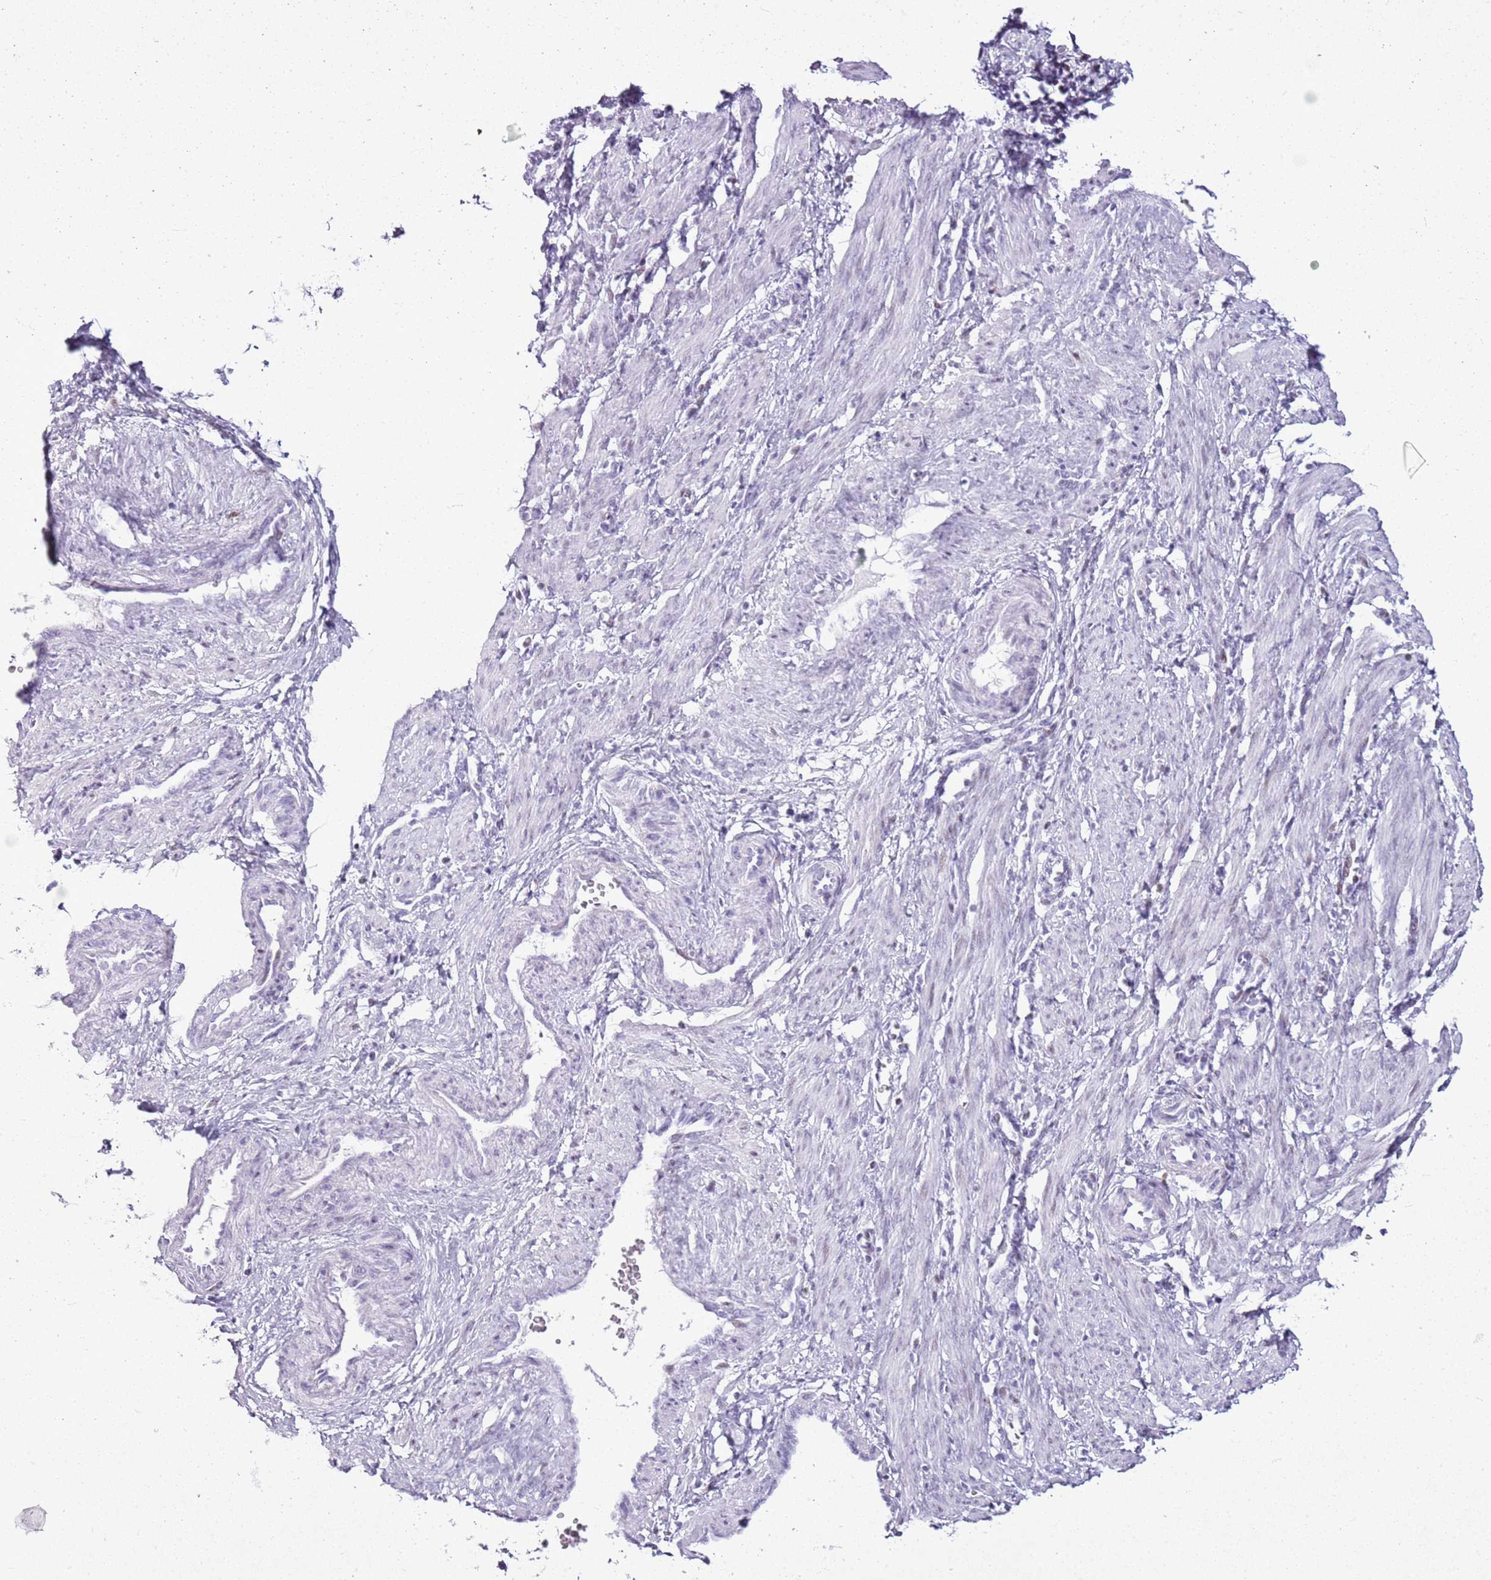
{"staining": {"intensity": "negative", "quantity": "none", "location": "none"}, "tissue": "smooth muscle", "cell_type": "Smooth muscle cells", "image_type": "normal", "snomed": [{"axis": "morphology", "description": "Normal tissue, NOS"}, {"axis": "topography", "description": "Endometrium"}], "caption": "An image of smooth muscle stained for a protein exhibits no brown staining in smooth muscle cells.", "gene": "ASIP", "patient": {"sex": "female", "age": 33}}